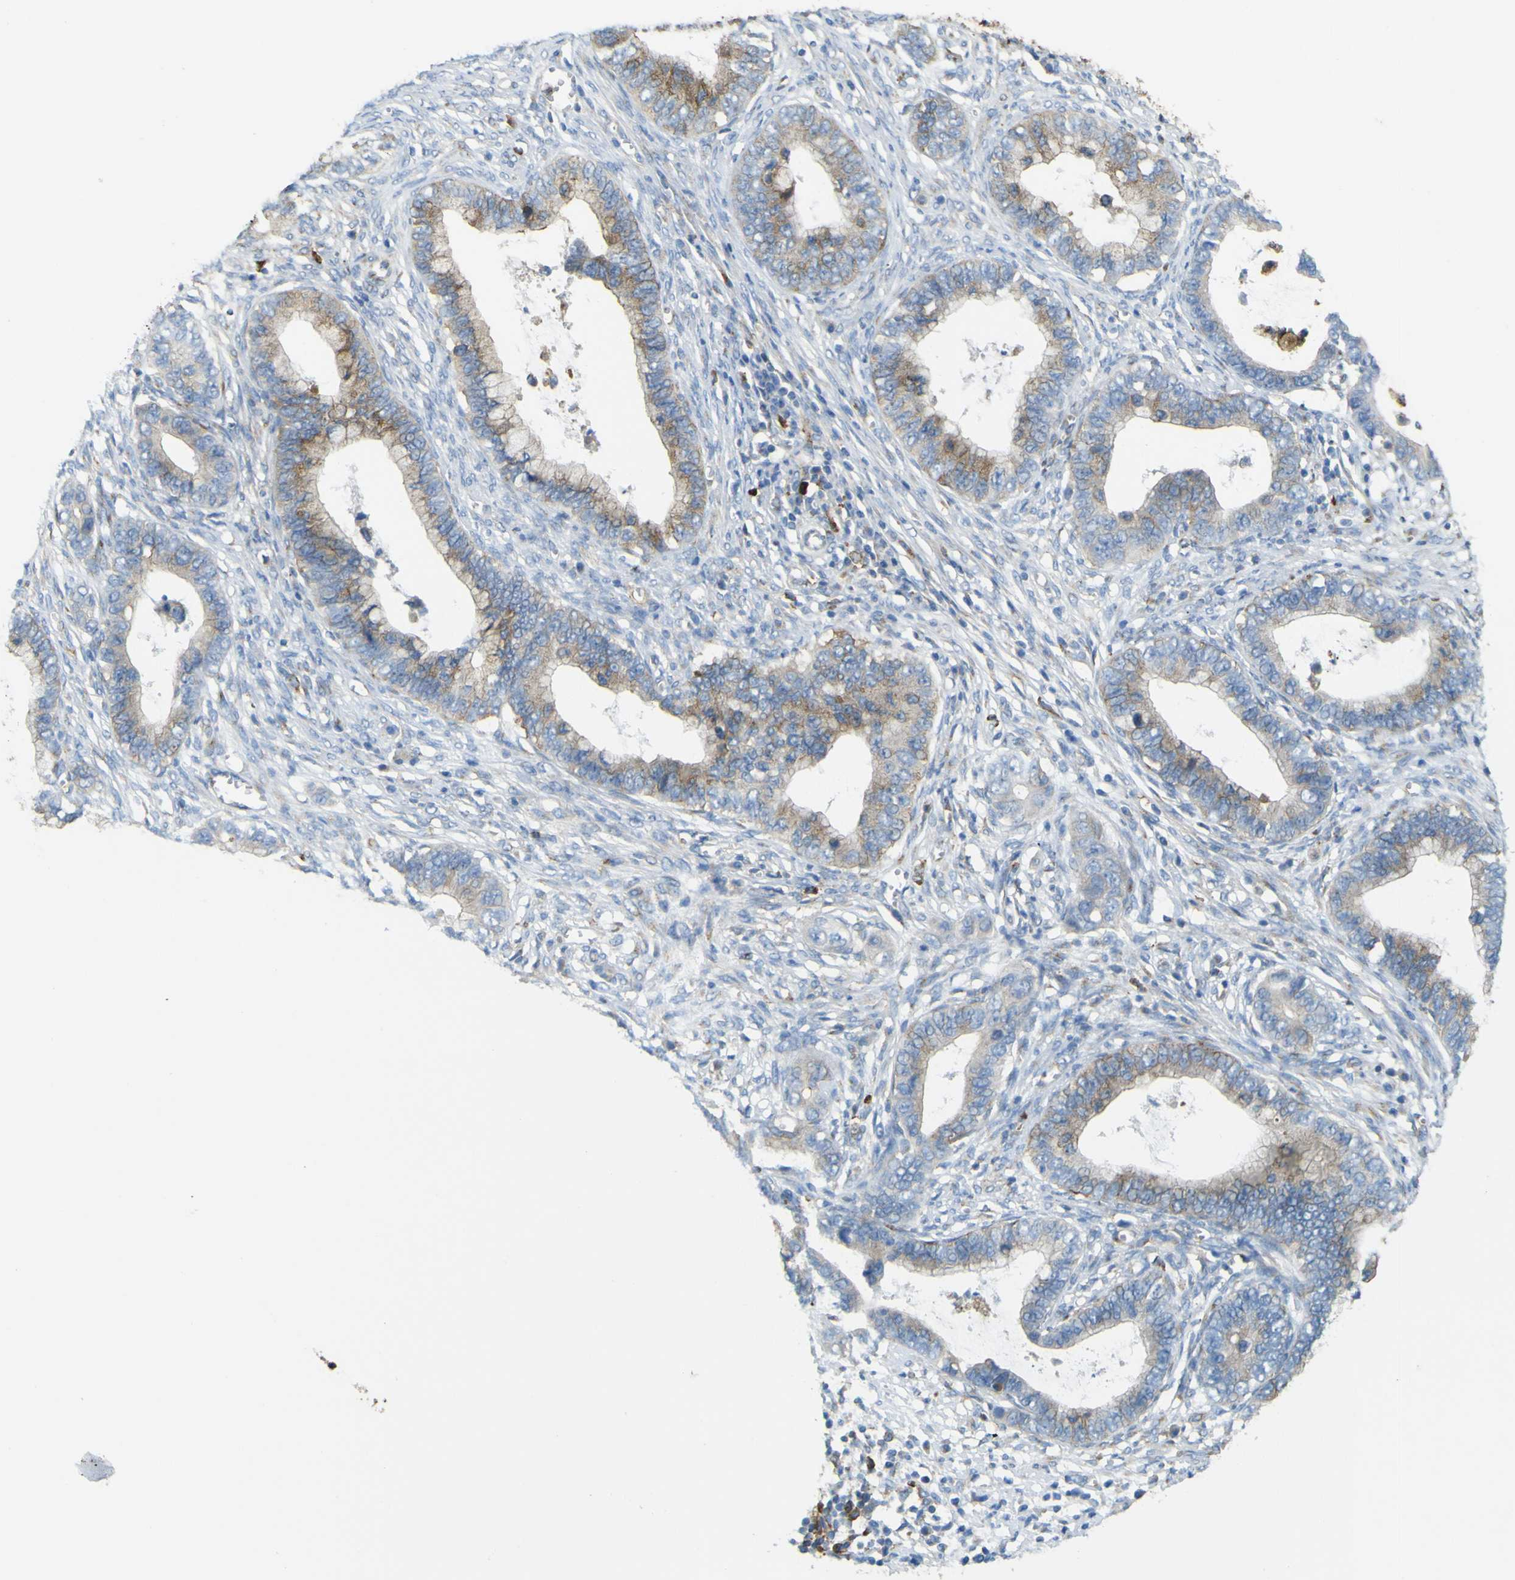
{"staining": {"intensity": "weak", "quantity": ">75%", "location": "cytoplasmic/membranous"}, "tissue": "cervical cancer", "cell_type": "Tumor cells", "image_type": "cancer", "snomed": [{"axis": "morphology", "description": "Adenocarcinoma, NOS"}, {"axis": "topography", "description": "Cervix"}], "caption": "Immunohistochemistry (DAB (3,3'-diaminobenzidine)) staining of human cervical cancer (adenocarcinoma) shows weak cytoplasmic/membranous protein positivity in about >75% of tumor cells.", "gene": "IGF2R", "patient": {"sex": "female", "age": 44}}